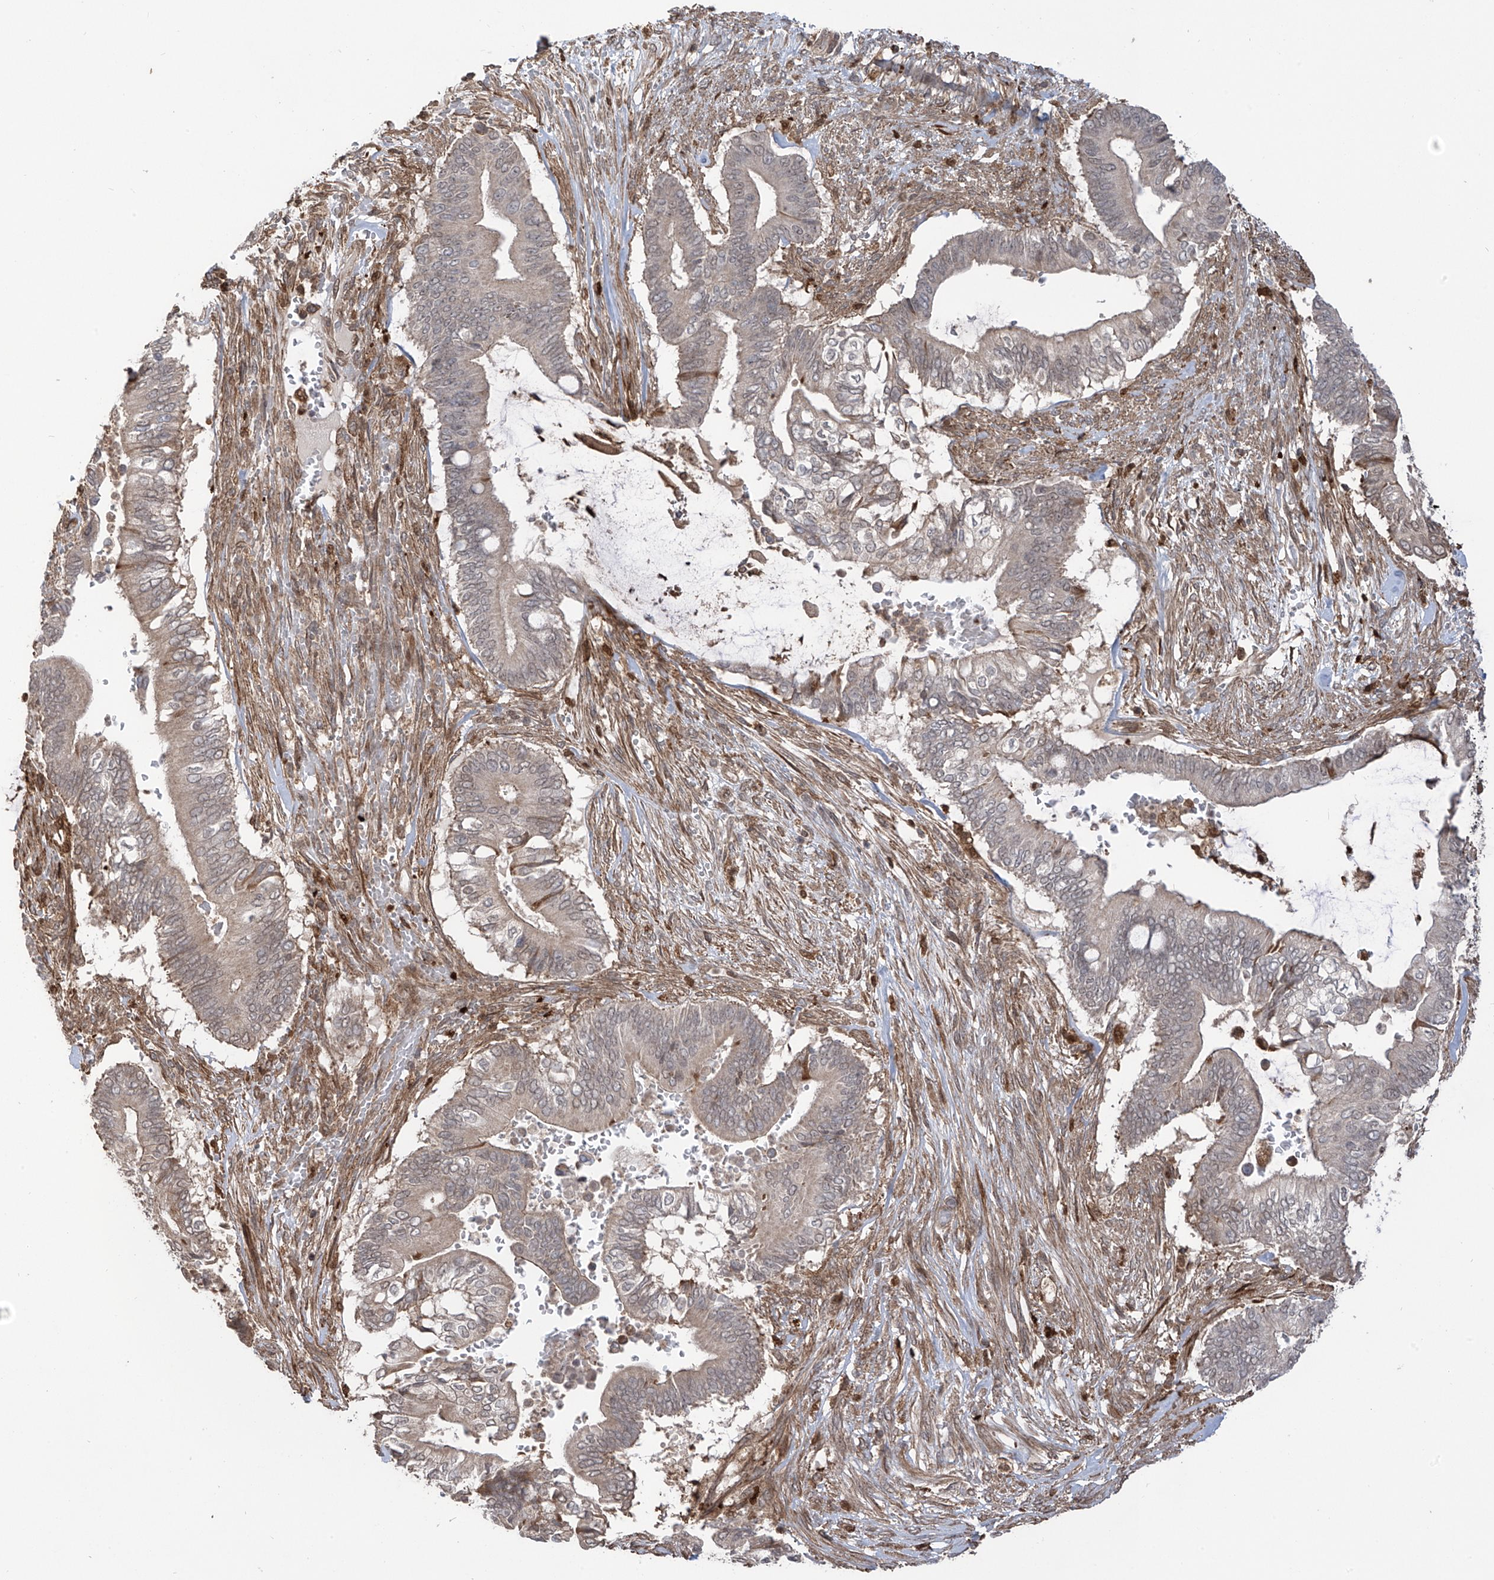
{"staining": {"intensity": "weak", "quantity": "<25%", "location": "cytoplasmic/membranous"}, "tissue": "pancreatic cancer", "cell_type": "Tumor cells", "image_type": "cancer", "snomed": [{"axis": "morphology", "description": "Adenocarcinoma, NOS"}, {"axis": "topography", "description": "Pancreas"}], "caption": "Adenocarcinoma (pancreatic) stained for a protein using immunohistochemistry (IHC) displays no expression tumor cells.", "gene": "ATAD2B", "patient": {"sex": "male", "age": 68}}